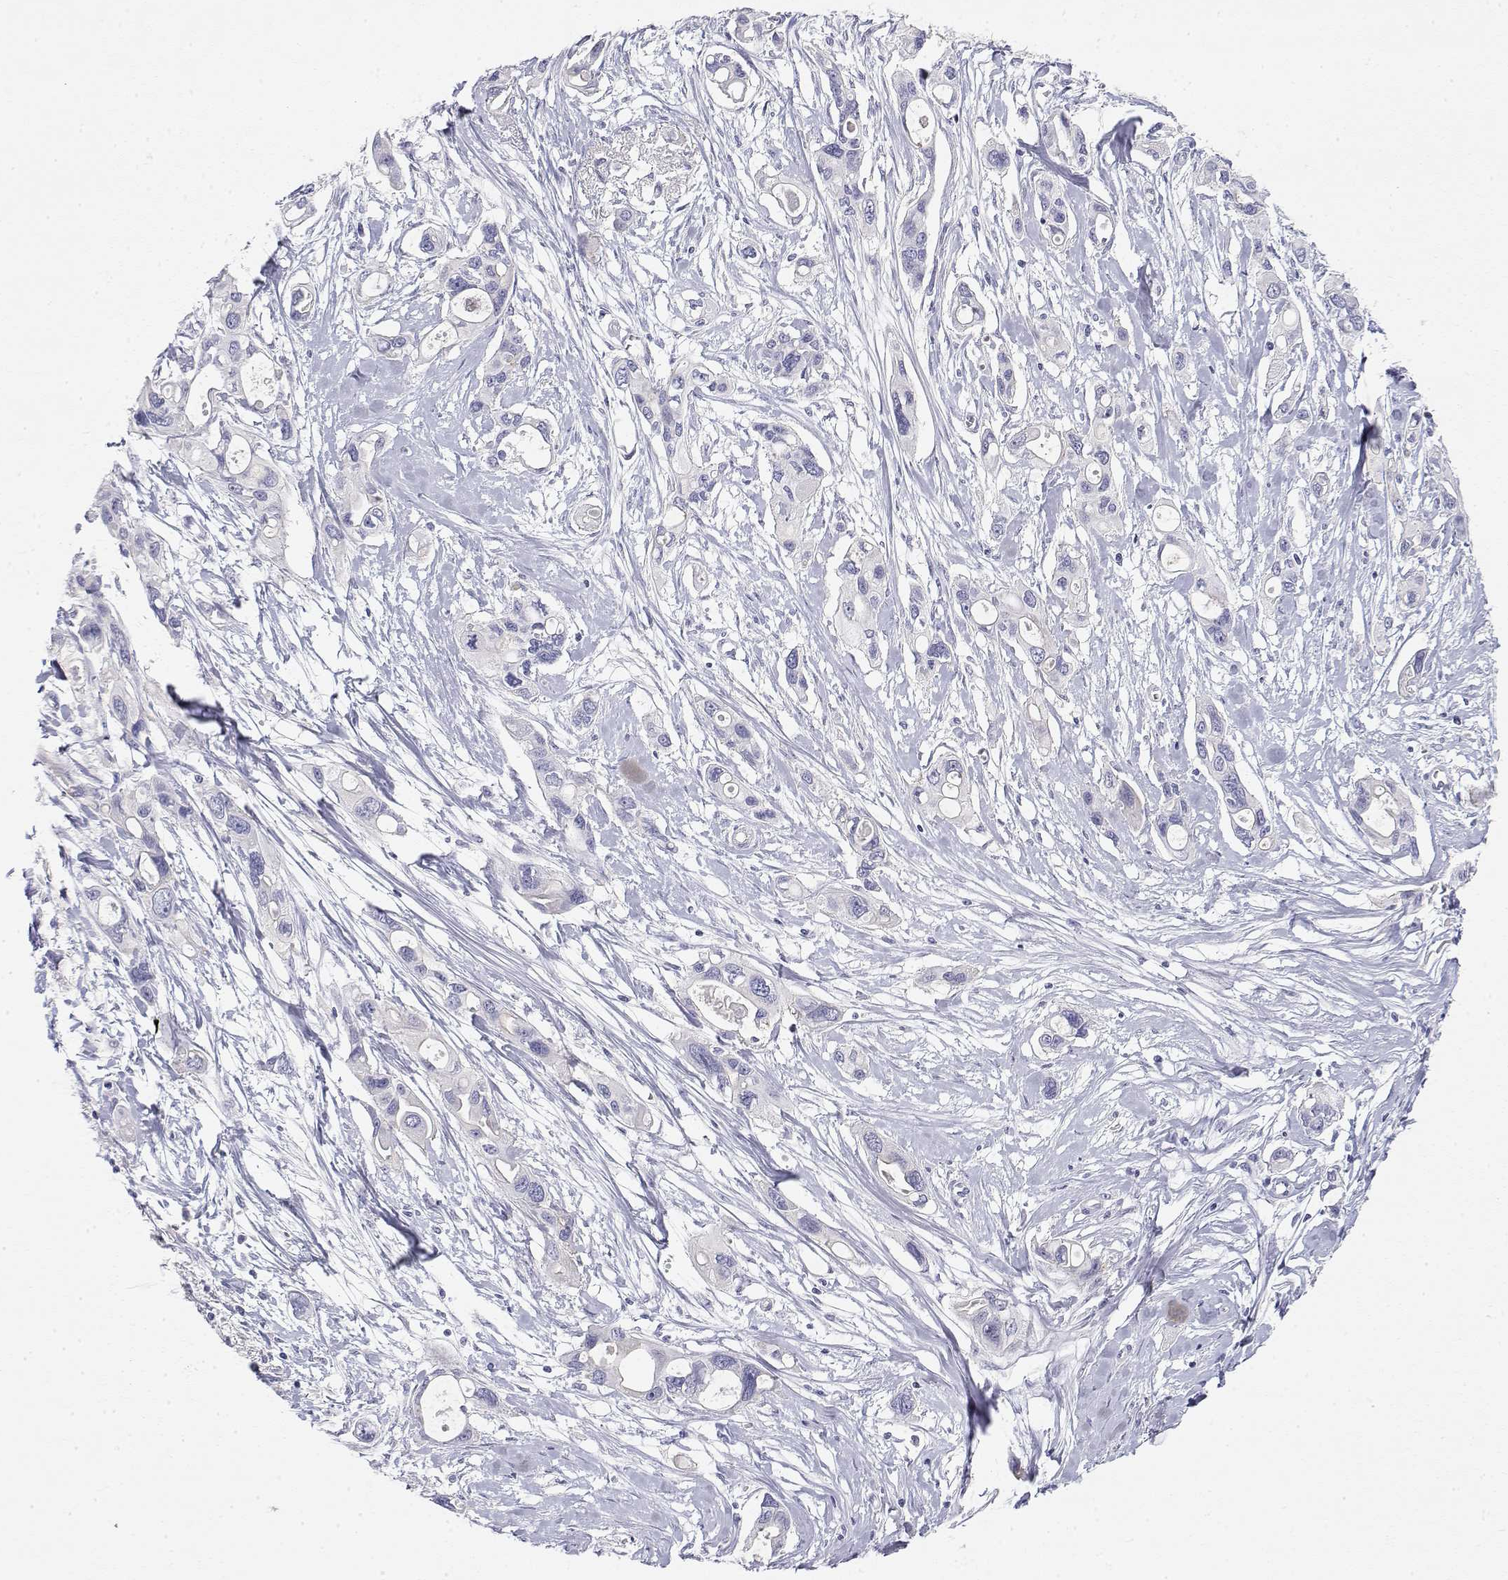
{"staining": {"intensity": "negative", "quantity": "none", "location": "none"}, "tissue": "pancreatic cancer", "cell_type": "Tumor cells", "image_type": "cancer", "snomed": [{"axis": "morphology", "description": "Adenocarcinoma, NOS"}, {"axis": "topography", "description": "Pancreas"}], "caption": "Human pancreatic cancer stained for a protein using IHC displays no positivity in tumor cells.", "gene": "MISP", "patient": {"sex": "male", "age": 60}}